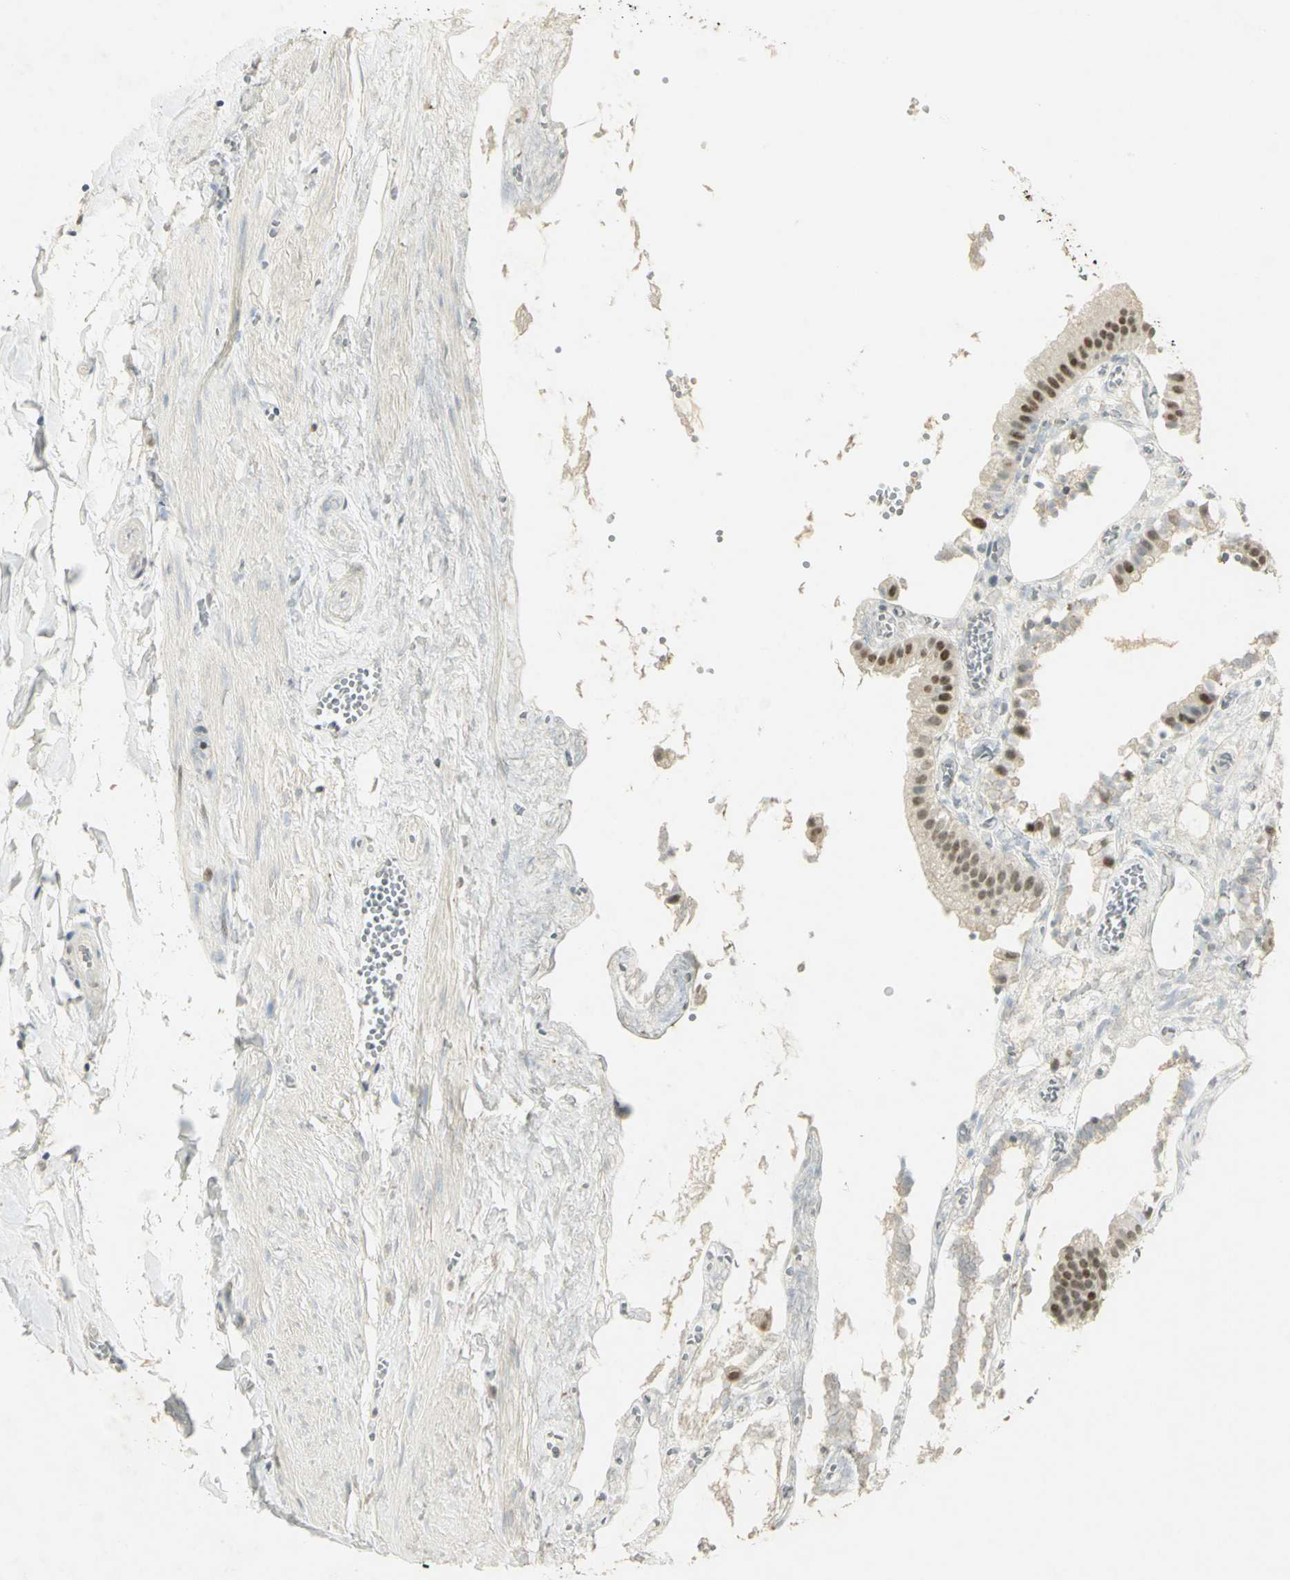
{"staining": {"intensity": "strong", "quantity": ">75%", "location": "nuclear"}, "tissue": "gallbladder", "cell_type": "Glandular cells", "image_type": "normal", "snomed": [{"axis": "morphology", "description": "Normal tissue, NOS"}, {"axis": "topography", "description": "Gallbladder"}], "caption": "DAB immunohistochemical staining of unremarkable human gallbladder shows strong nuclear protein staining in approximately >75% of glandular cells.", "gene": "AK6", "patient": {"sex": "female", "age": 63}}